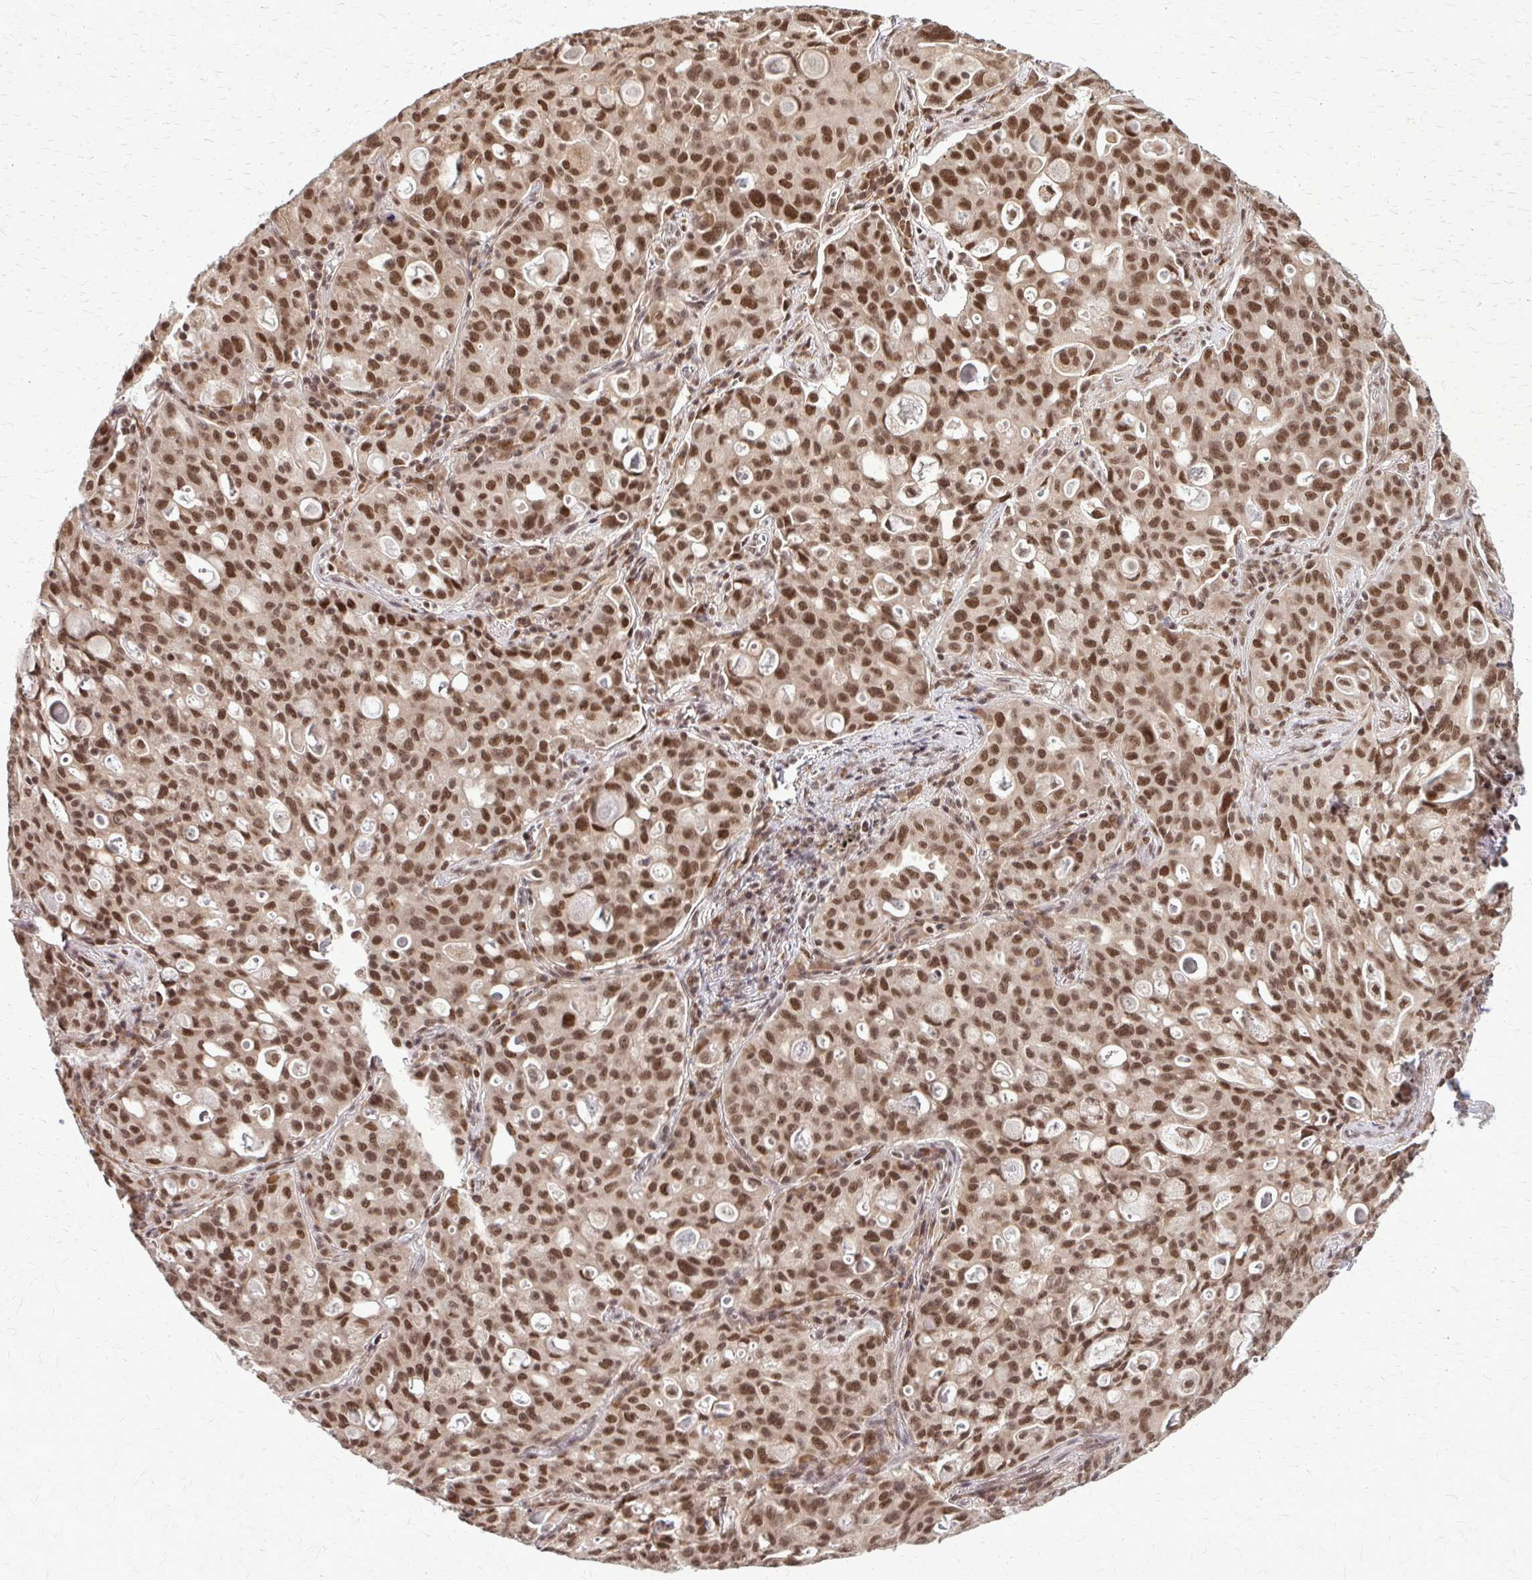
{"staining": {"intensity": "moderate", "quantity": ">75%", "location": "nuclear"}, "tissue": "lung cancer", "cell_type": "Tumor cells", "image_type": "cancer", "snomed": [{"axis": "morphology", "description": "Adenocarcinoma, NOS"}, {"axis": "topography", "description": "Lung"}], "caption": "Immunohistochemistry histopathology image of neoplastic tissue: adenocarcinoma (lung) stained using immunohistochemistry exhibits medium levels of moderate protein expression localized specifically in the nuclear of tumor cells, appearing as a nuclear brown color.", "gene": "HDAC3", "patient": {"sex": "female", "age": 44}}